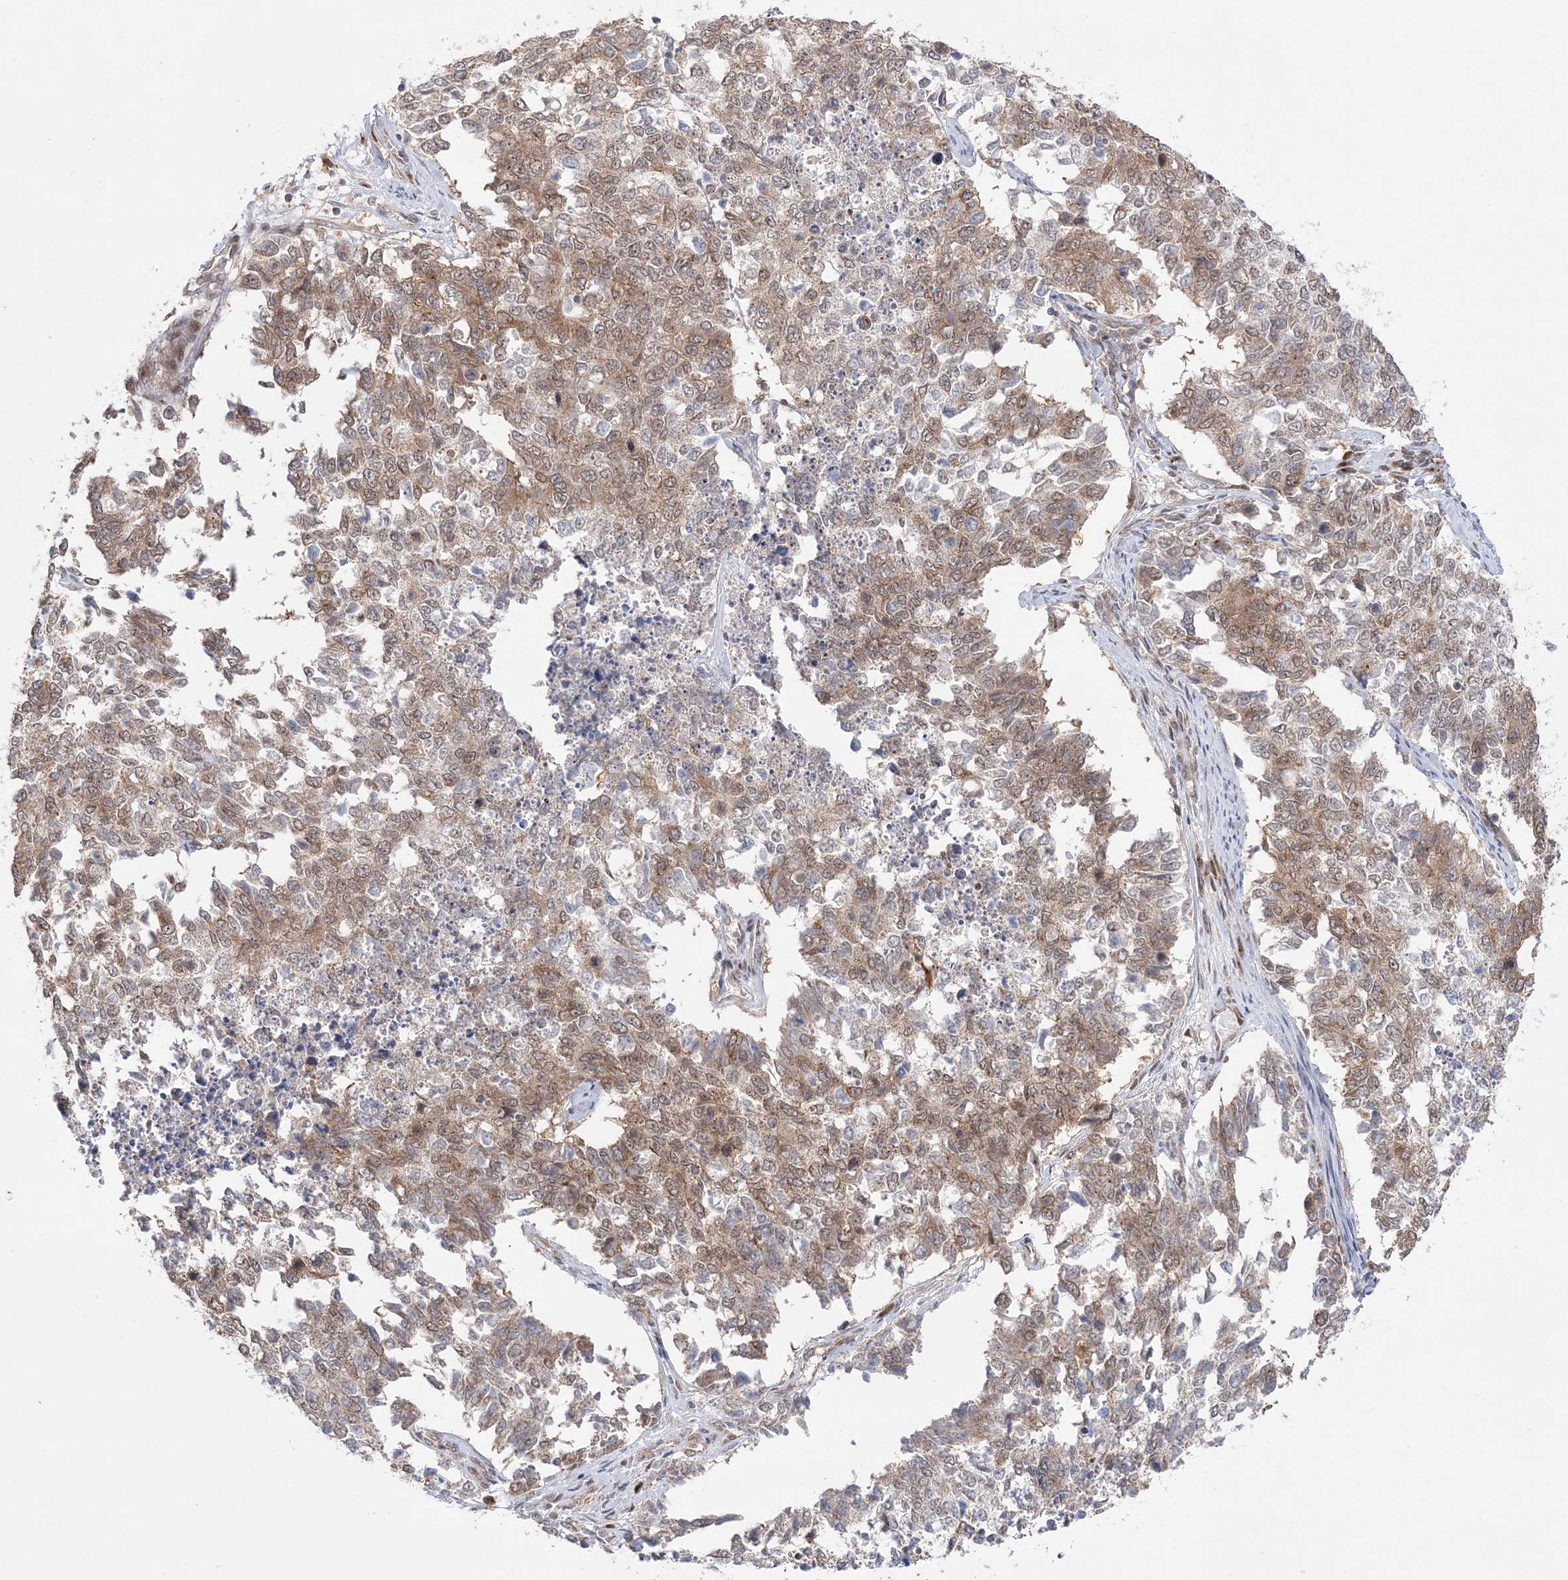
{"staining": {"intensity": "moderate", "quantity": "25%-75%", "location": "cytoplasmic/membranous"}, "tissue": "cervical cancer", "cell_type": "Tumor cells", "image_type": "cancer", "snomed": [{"axis": "morphology", "description": "Squamous cell carcinoma, NOS"}, {"axis": "topography", "description": "Cervix"}], "caption": "A brown stain highlights moderate cytoplasmic/membranous expression of a protein in human cervical cancer tumor cells. Using DAB (brown) and hematoxylin (blue) stains, captured at high magnification using brightfield microscopy.", "gene": "ANAPC15", "patient": {"sex": "female", "age": 63}}